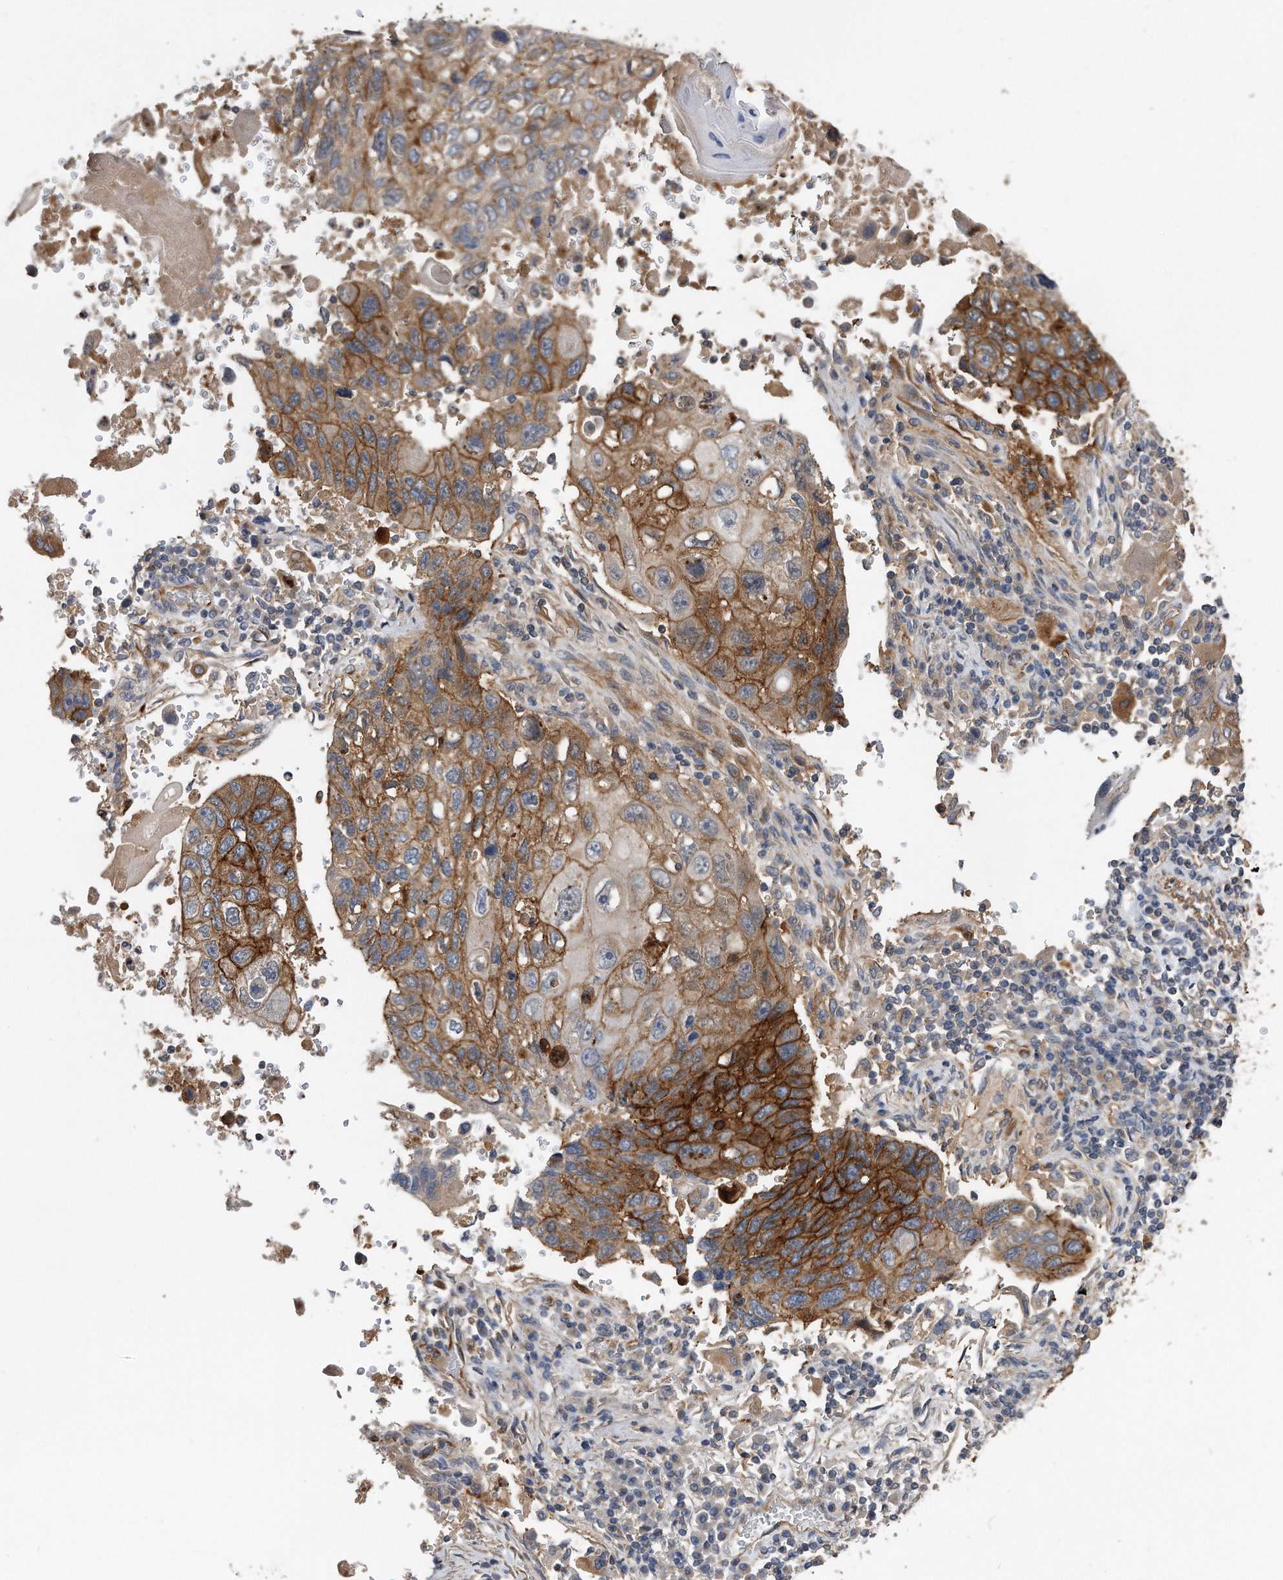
{"staining": {"intensity": "strong", "quantity": ">75%", "location": "cytoplasmic/membranous"}, "tissue": "lung cancer", "cell_type": "Tumor cells", "image_type": "cancer", "snomed": [{"axis": "morphology", "description": "Squamous cell carcinoma, NOS"}, {"axis": "topography", "description": "Lung"}], "caption": "IHC photomicrograph of neoplastic tissue: human lung squamous cell carcinoma stained using immunohistochemistry reveals high levels of strong protein expression localized specifically in the cytoplasmic/membranous of tumor cells, appearing as a cytoplasmic/membranous brown color.", "gene": "GPC1", "patient": {"sex": "male", "age": 61}}